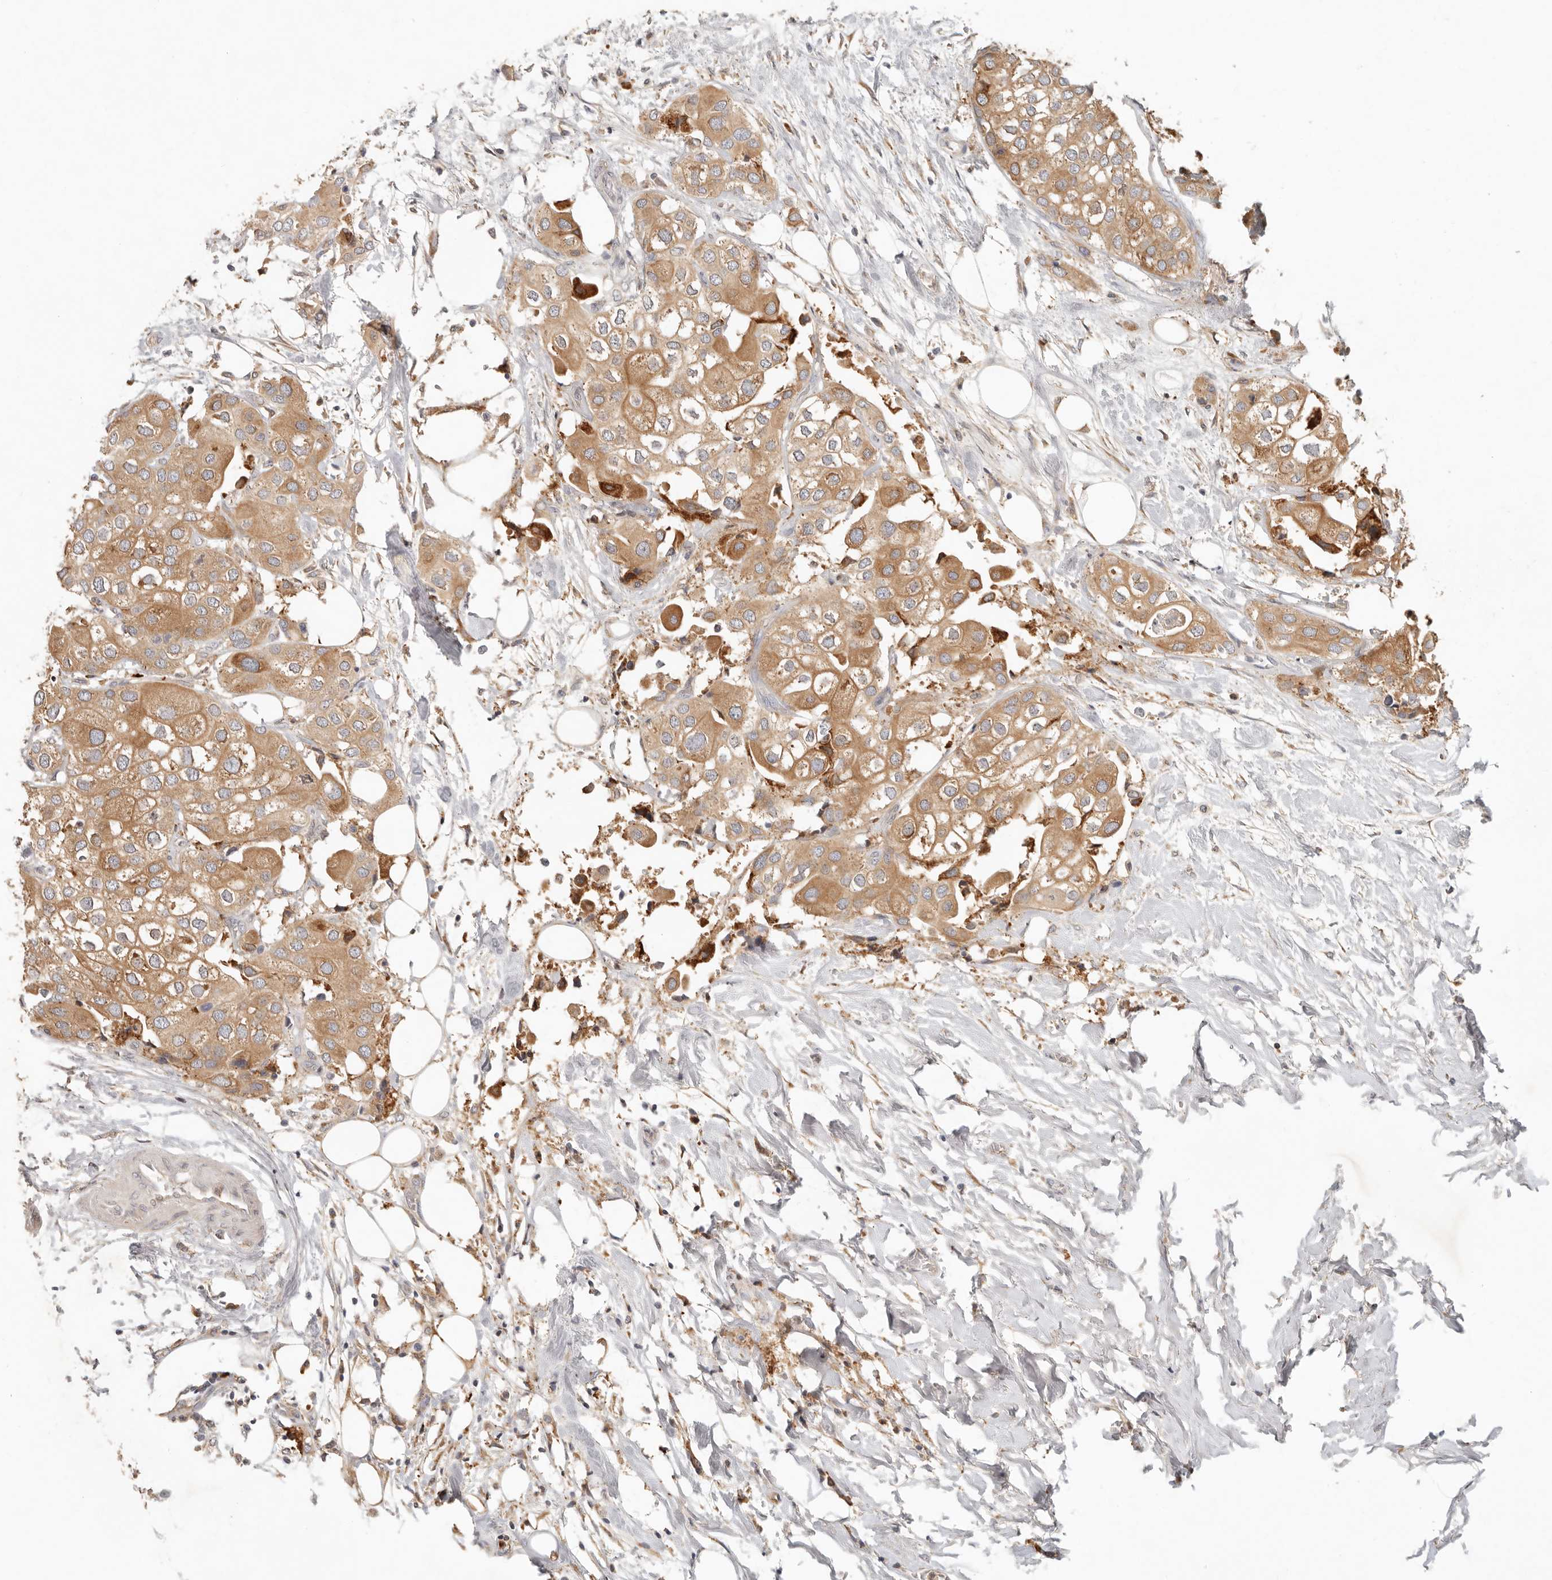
{"staining": {"intensity": "moderate", "quantity": ">75%", "location": "cytoplasmic/membranous"}, "tissue": "urothelial cancer", "cell_type": "Tumor cells", "image_type": "cancer", "snomed": [{"axis": "morphology", "description": "Urothelial carcinoma, High grade"}, {"axis": "topography", "description": "Urinary bladder"}], "caption": "Protein expression analysis of urothelial cancer shows moderate cytoplasmic/membranous expression in about >75% of tumor cells. The staining was performed using DAB to visualize the protein expression in brown, while the nuclei were stained in blue with hematoxylin (Magnification: 20x).", "gene": "ARHGEF10L", "patient": {"sex": "male", "age": 64}}